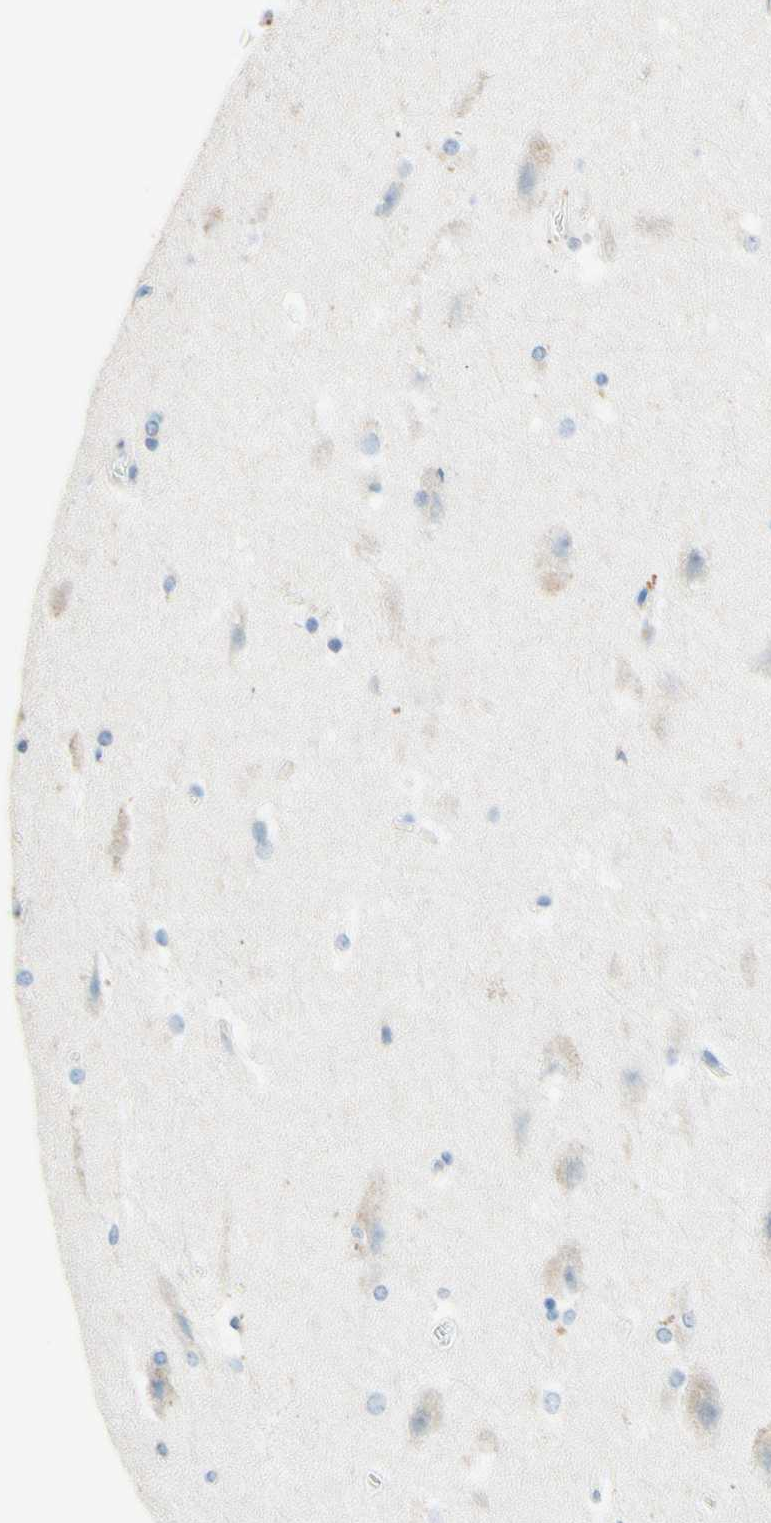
{"staining": {"intensity": "negative", "quantity": "none", "location": "none"}, "tissue": "hippocampus", "cell_type": "Glial cells", "image_type": "normal", "snomed": [{"axis": "morphology", "description": "Normal tissue, NOS"}, {"axis": "topography", "description": "Hippocampus"}], "caption": "High power microscopy photomicrograph of an IHC photomicrograph of normal hippocampus, revealing no significant expression in glial cells.", "gene": "SLC46A1", "patient": {"sex": "female", "age": 19}}